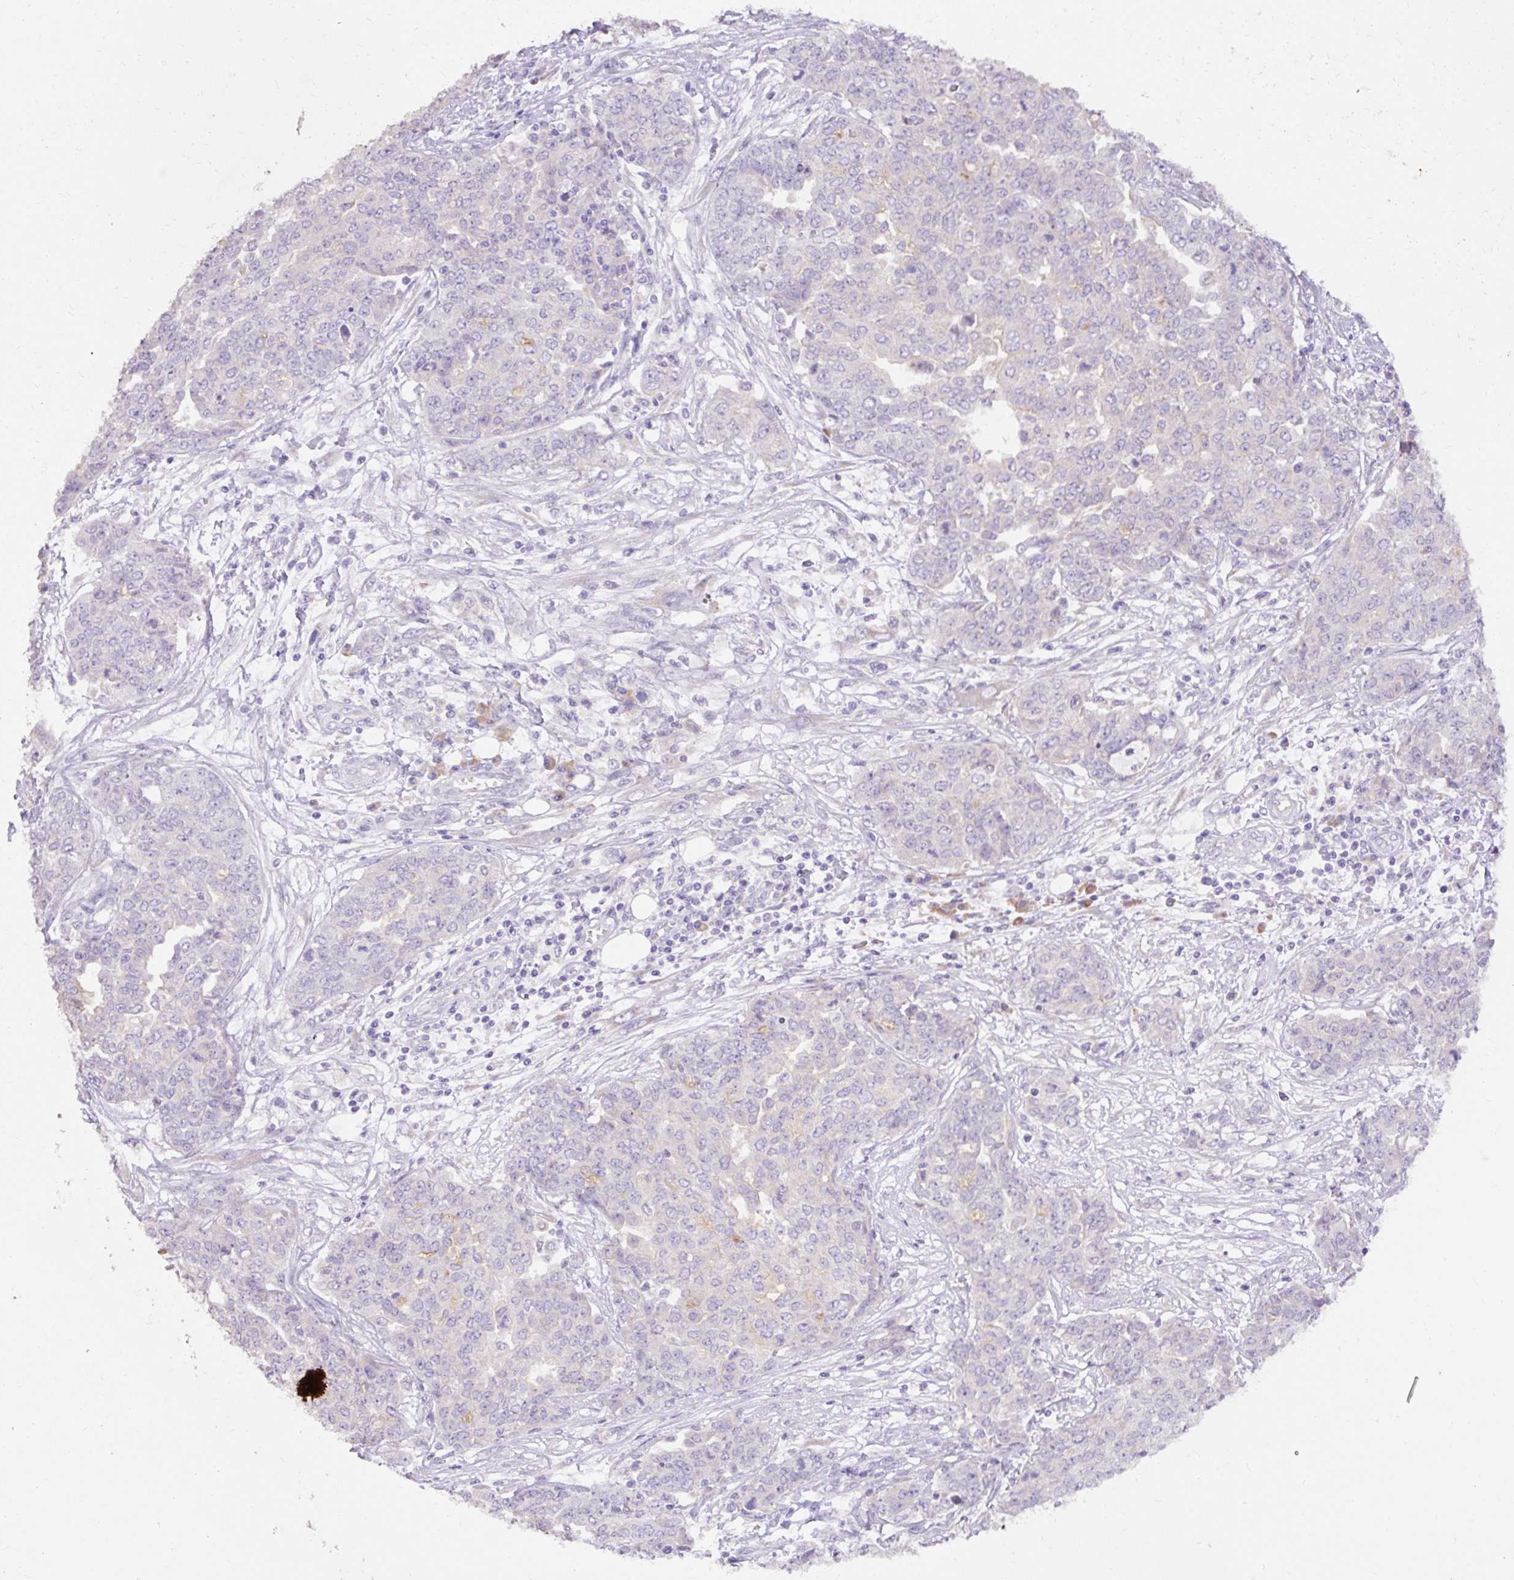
{"staining": {"intensity": "negative", "quantity": "none", "location": "none"}, "tissue": "ovarian cancer", "cell_type": "Tumor cells", "image_type": "cancer", "snomed": [{"axis": "morphology", "description": "Cystadenocarcinoma, serous, NOS"}, {"axis": "topography", "description": "Soft tissue"}, {"axis": "topography", "description": "Ovary"}], "caption": "Immunohistochemistry of human ovarian serous cystadenocarcinoma demonstrates no positivity in tumor cells.", "gene": "SEC63", "patient": {"sex": "female", "age": 57}}